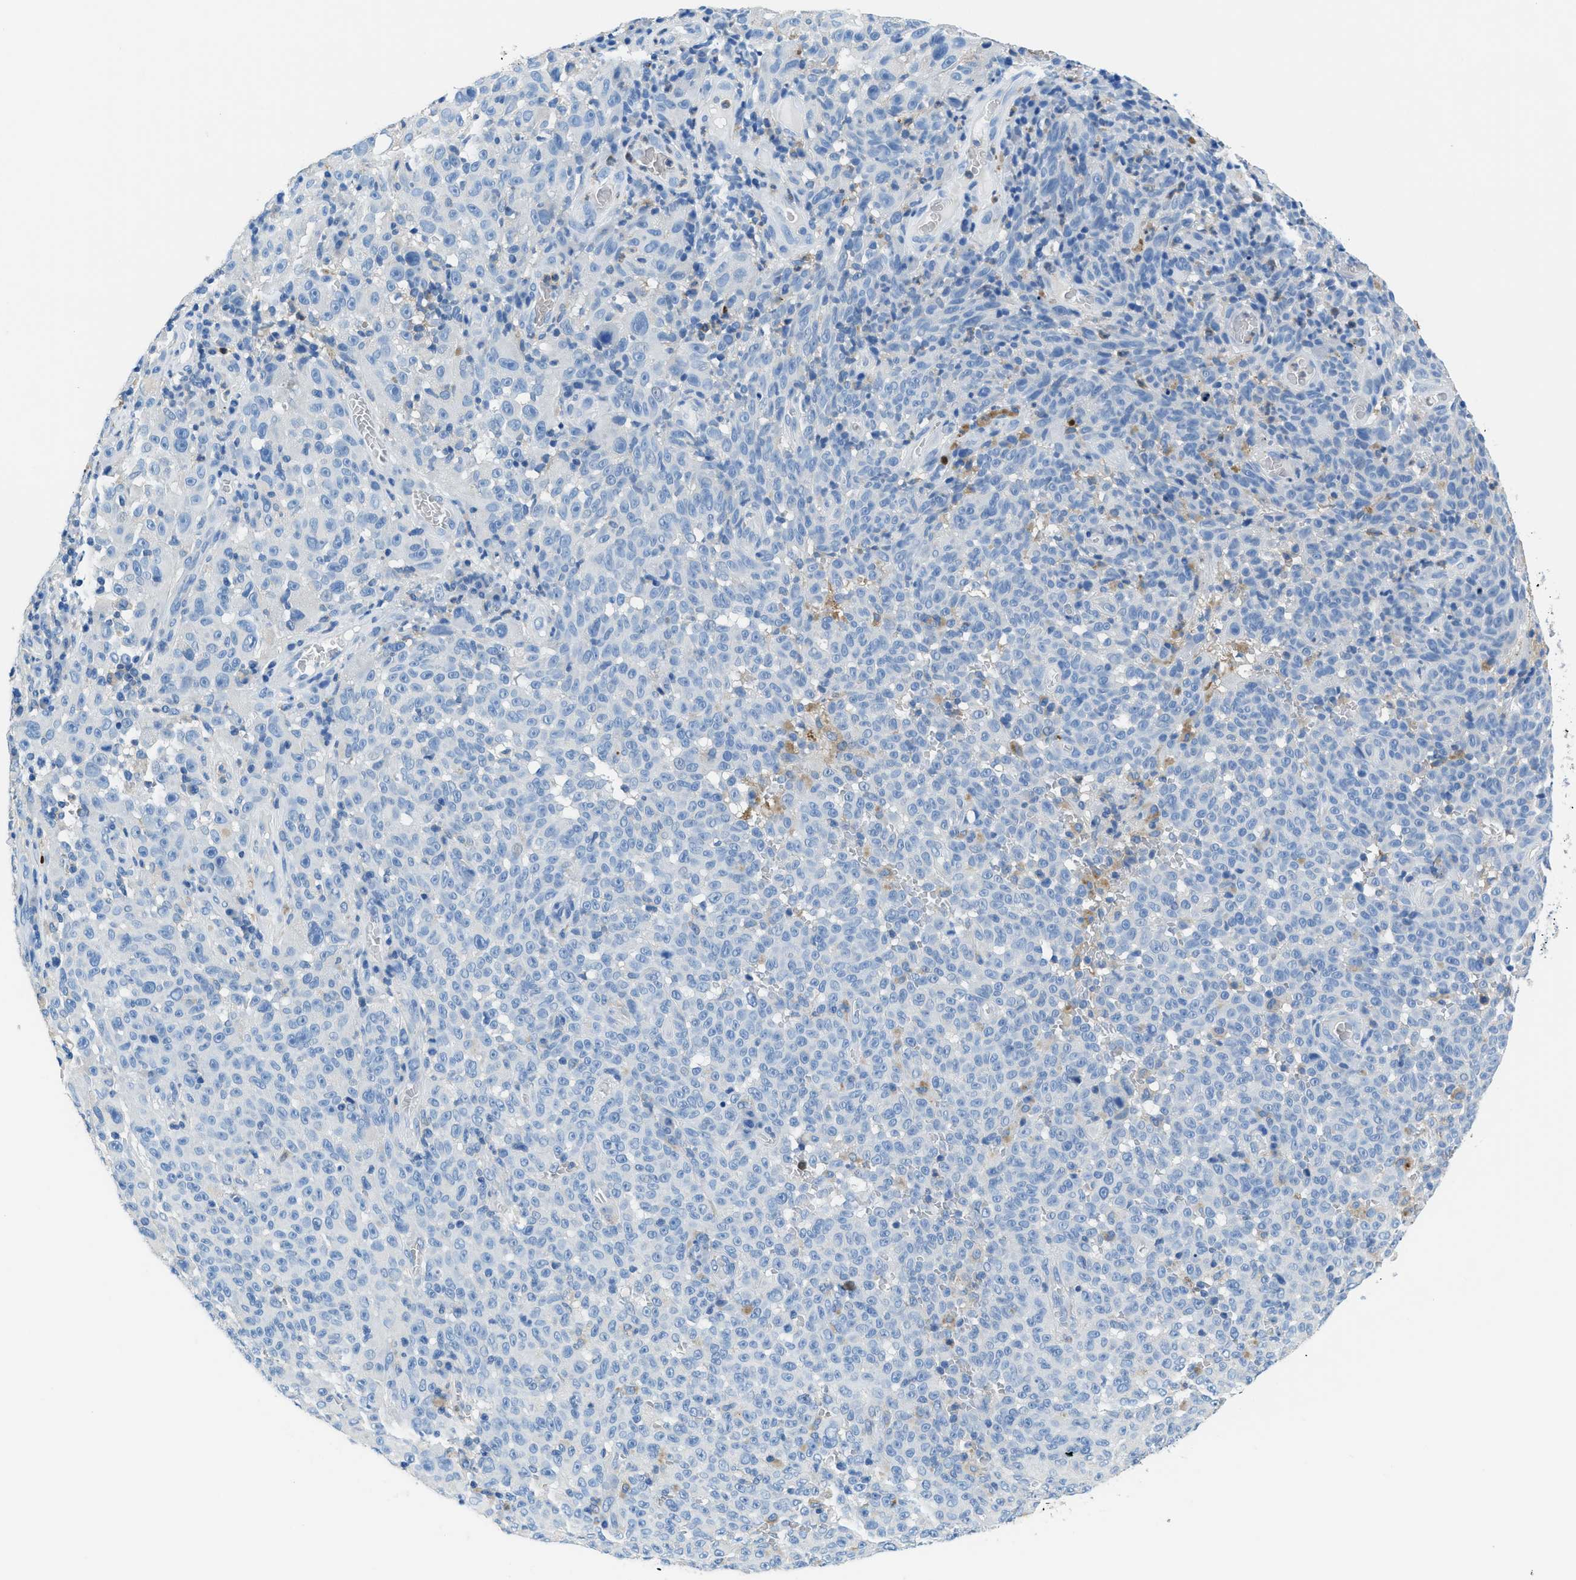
{"staining": {"intensity": "negative", "quantity": "none", "location": "none"}, "tissue": "melanoma", "cell_type": "Tumor cells", "image_type": "cancer", "snomed": [{"axis": "morphology", "description": "Malignant melanoma, NOS"}, {"axis": "topography", "description": "Skin"}], "caption": "Immunohistochemistry histopathology image of neoplastic tissue: melanoma stained with DAB (3,3'-diaminobenzidine) exhibits no significant protein positivity in tumor cells.", "gene": "NEB", "patient": {"sex": "female", "age": 82}}